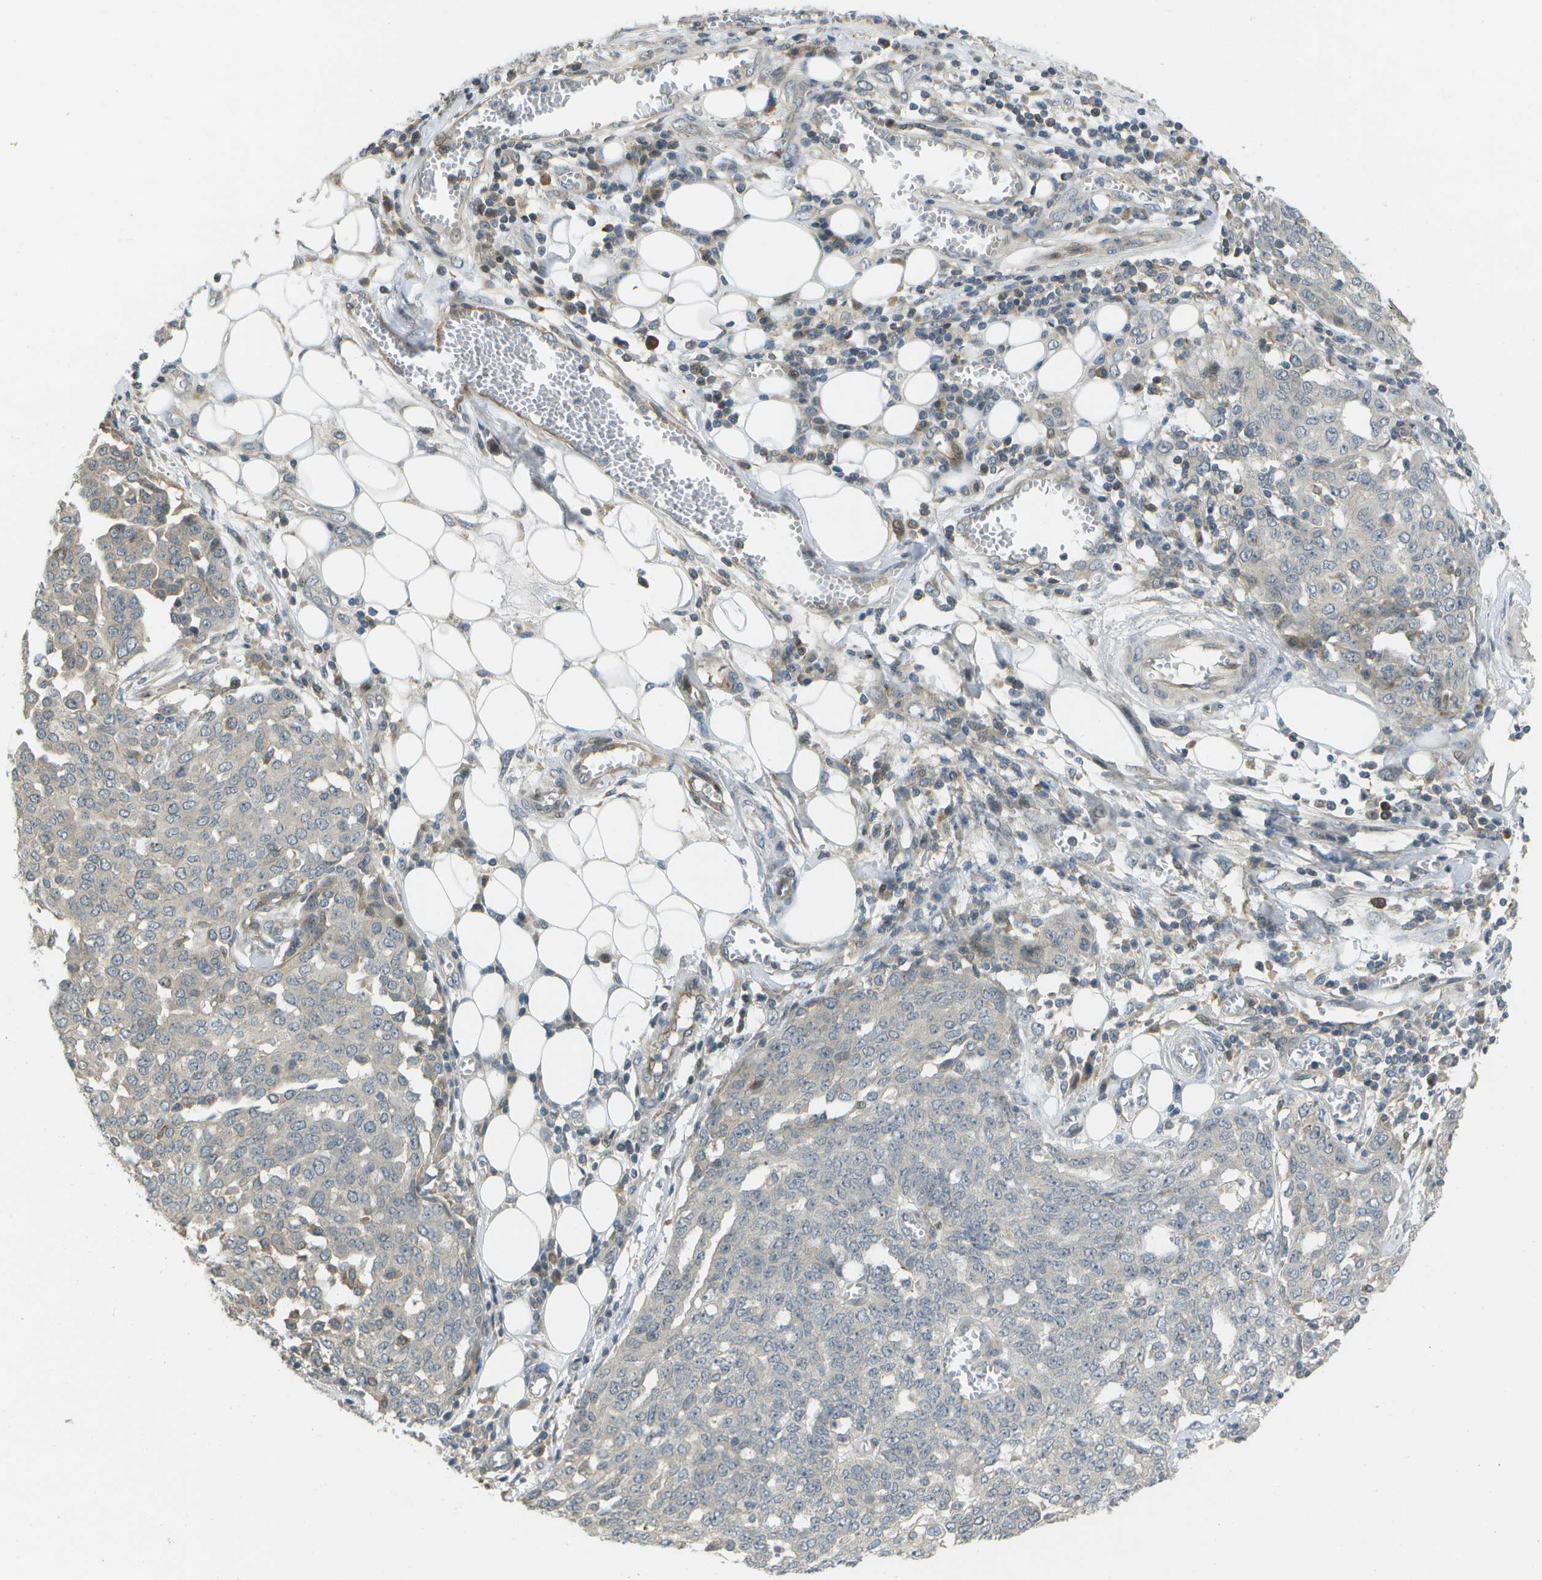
{"staining": {"intensity": "negative", "quantity": "none", "location": "none"}, "tissue": "ovarian cancer", "cell_type": "Tumor cells", "image_type": "cancer", "snomed": [{"axis": "morphology", "description": "Cystadenocarcinoma, serous, NOS"}, {"axis": "topography", "description": "Soft tissue"}, {"axis": "topography", "description": "Ovary"}], "caption": "Tumor cells show no significant expression in ovarian cancer (serous cystadenocarcinoma).", "gene": "WNK2", "patient": {"sex": "female", "age": 57}}